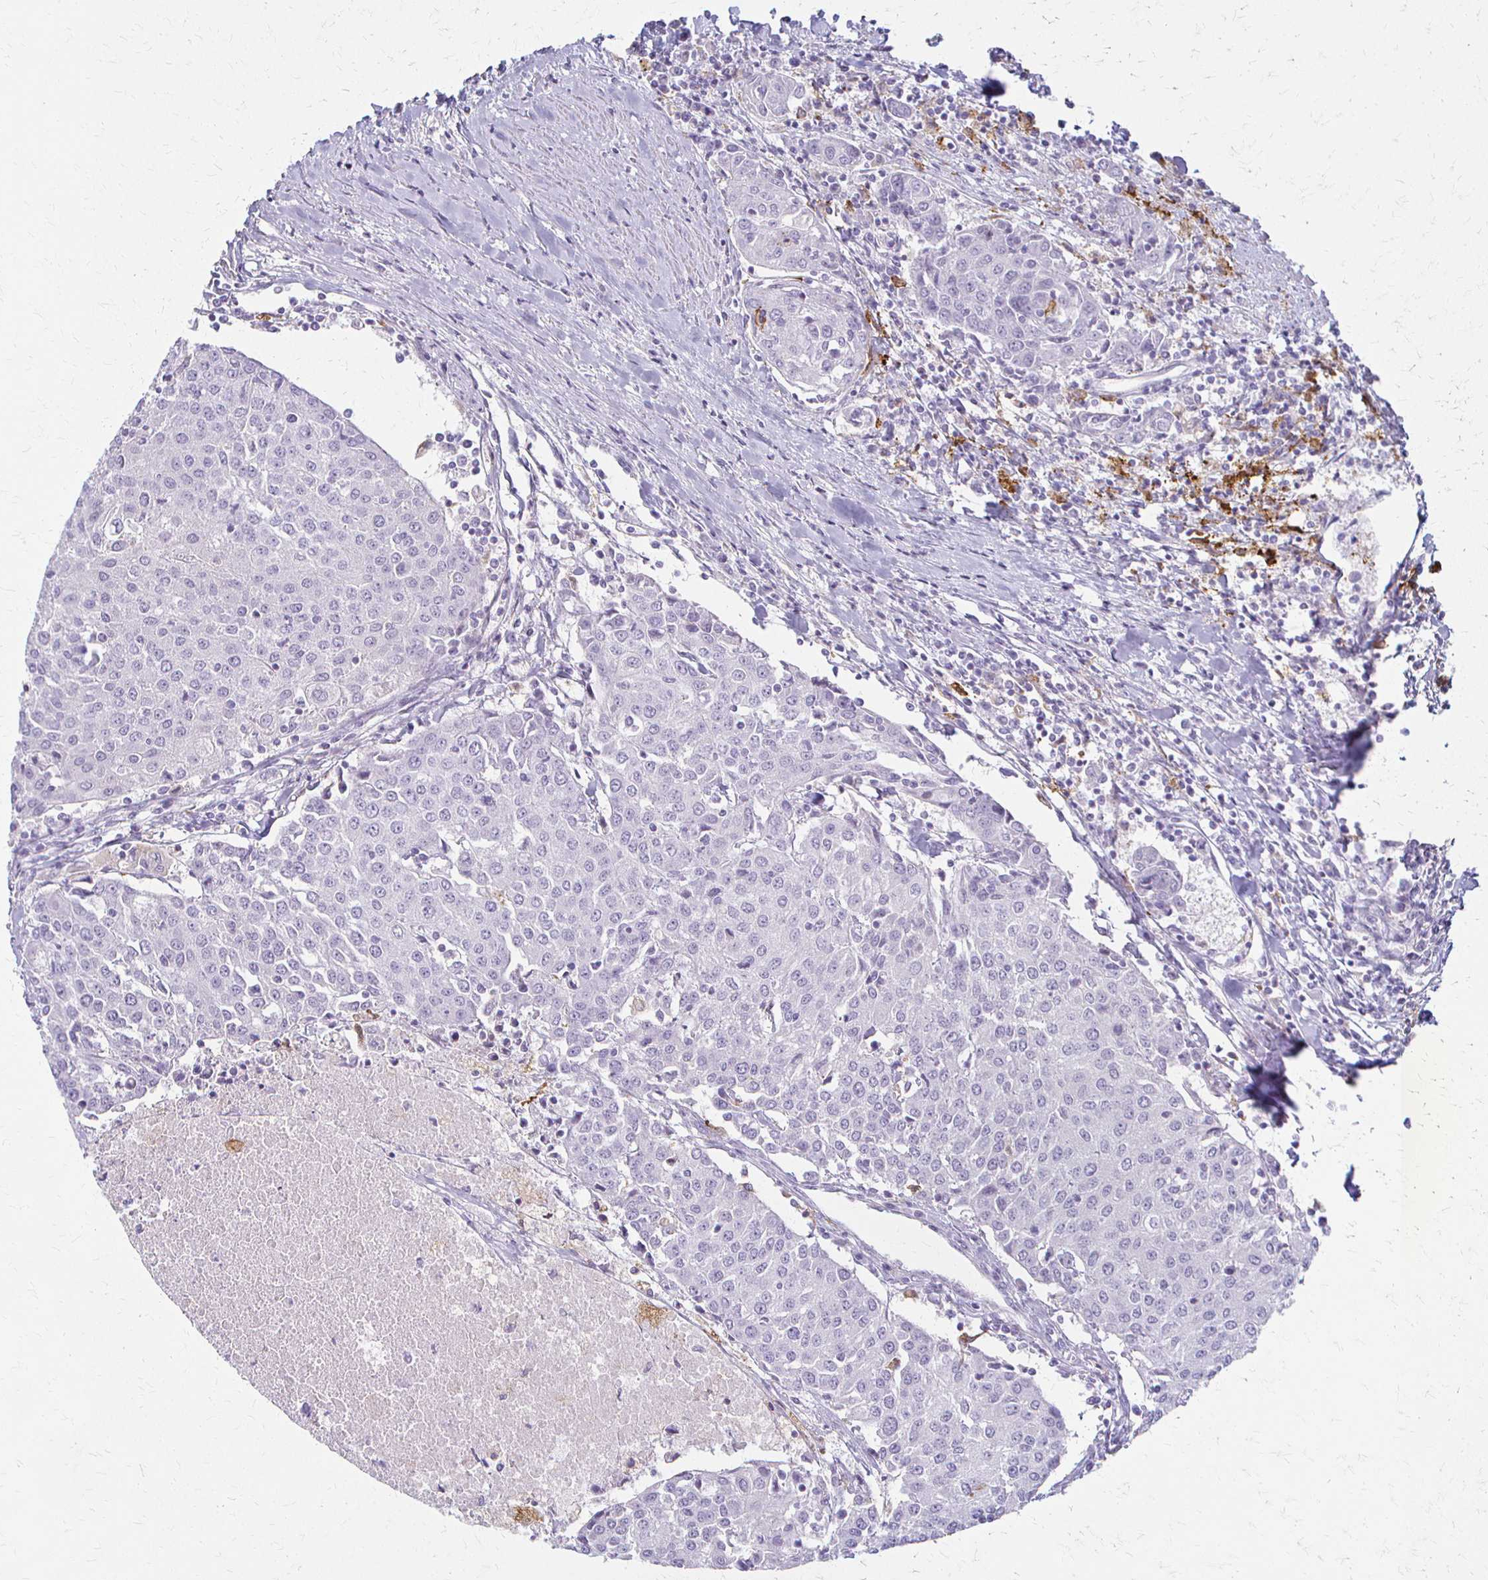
{"staining": {"intensity": "negative", "quantity": "none", "location": "none"}, "tissue": "urothelial cancer", "cell_type": "Tumor cells", "image_type": "cancer", "snomed": [{"axis": "morphology", "description": "Urothelial carcinoma, High grade"}, {"axis": "topography", "description": "Urinary bladder"}], "caption": "Tumor cells show no significant protein staining in urothelial cancer.", "gene": "ACP5", "patient": {"sex": "female", "age": 85}}